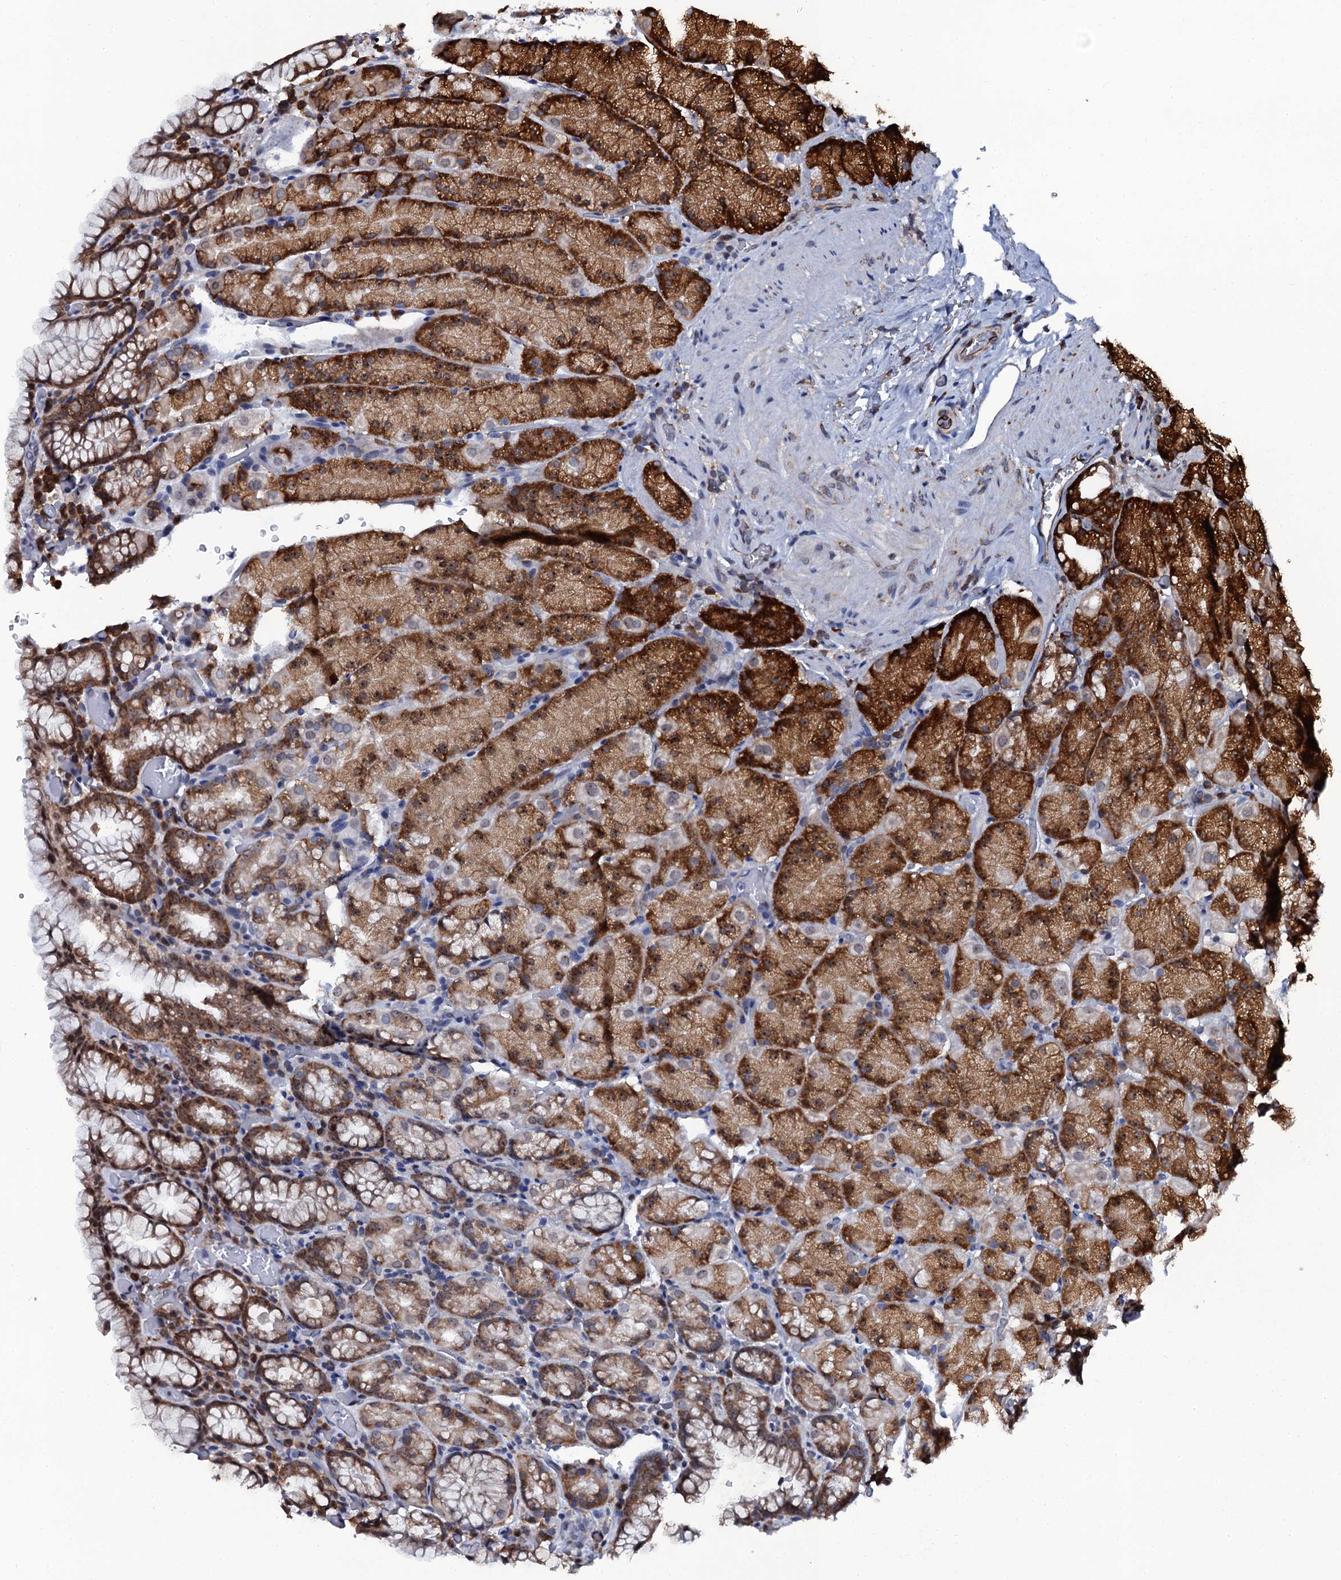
{"staining": {"intensity": "strong", "quantity": "25%-75%", "location": "cytoplasmic/membranous,nuclear"}, "tissue": "stomach", "cell_type": "Glandular cells", "image_type": "normal", "snomed": [{"axis": "morphology", "description": "Normal tissue, NOS"}, {"axis": "topography", "description": "Stomach, upper"}, {"axis": "topography", "description": "Stomach, lower"}], "caption": "Glandular cells demonstrate strong cytoplasmic/membranous,nuclear staining in about 25%-75% of cells in benign stomach.", "gene": "SPTY2D1", "patient": {"sex": "male", "age": 80}}